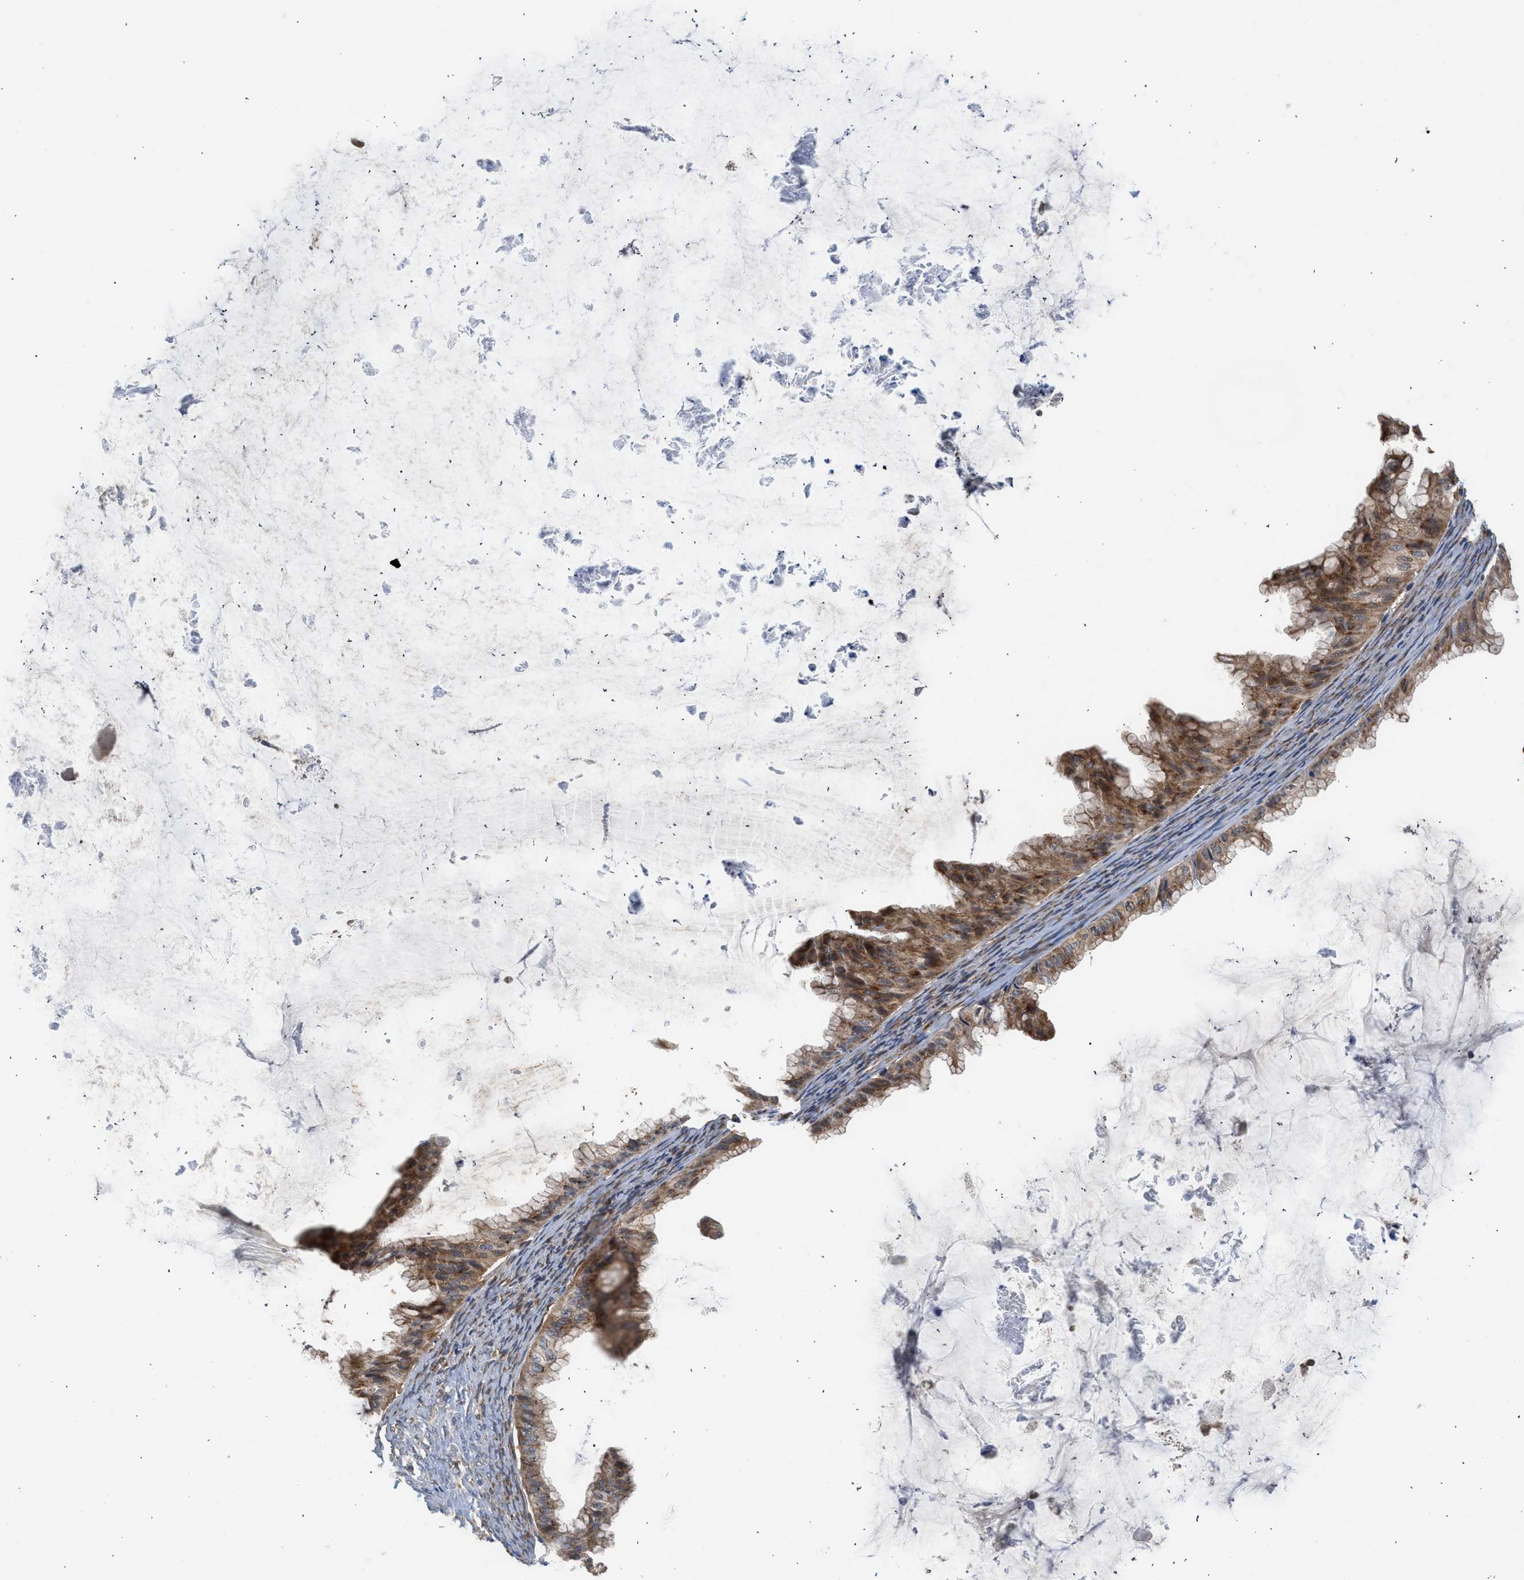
{"staining": {"intensity": "moderate", "quantity": ">75%", "location": "cytoplasmic/membranous"}, "tissue": "ovarian cancer", "cell_type": "Tumor cells", "image_type": "cancer", "snomed": [{"axis": "morphology", "description": "Cystadenocarcinoma, mucinous, NOS"}, {"axis": "topography", "description": "Ovary"}], "caption": "Mucinous cystadenocarcinoma (ovarian) stained with immunohistochemistry displays moderate cytoplasmic/membranous positivity in approximately >75% of tumor cells.", "gene": "POLG2", "patient": {"sex": "female", "age": 61}}